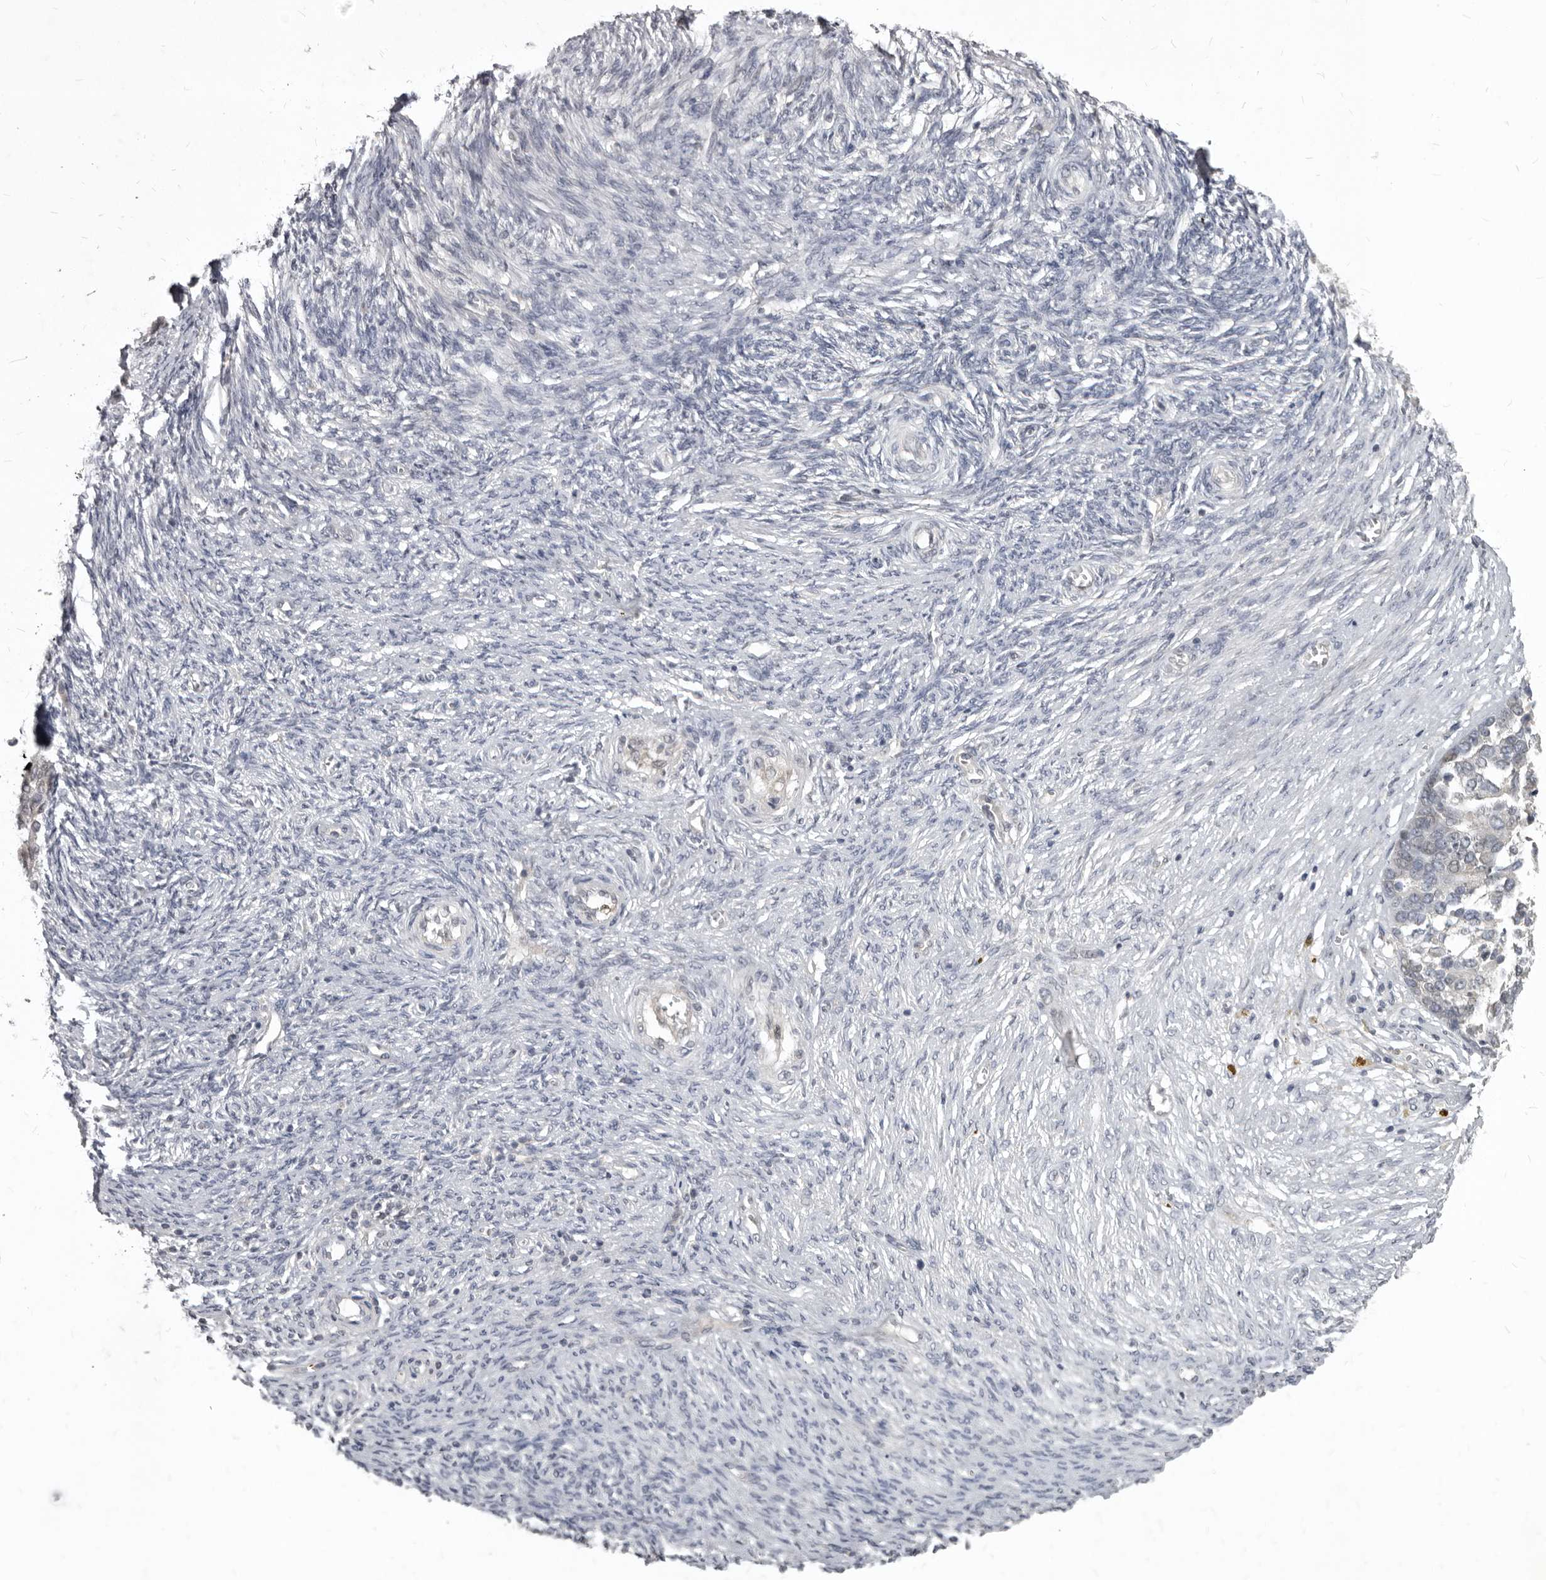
{"staining": {"intensity": "negative", "quantity": "none", "location": "none"}, "tissue": "ovarian cancer", "cell_type": "Tumor cells", "image_type": "cancer", "snomed": [{"axis": "morphology", "description": "Cystadenocarcinoma, serous, NOS"}, {"axis": "topography", "description": "Ovary"}], "caption": "This is a photomicrograph of immunohistochemistry (IHC) staining of ovarian cancer (serous cystadenocarcinoma), which shows no expression in tumor cells. (DAB immunohistochemistry (IHC) with hematoxylin counter stain).", "gene": "SULT1E1", "patient": {"sex": "female", "age": 44}}